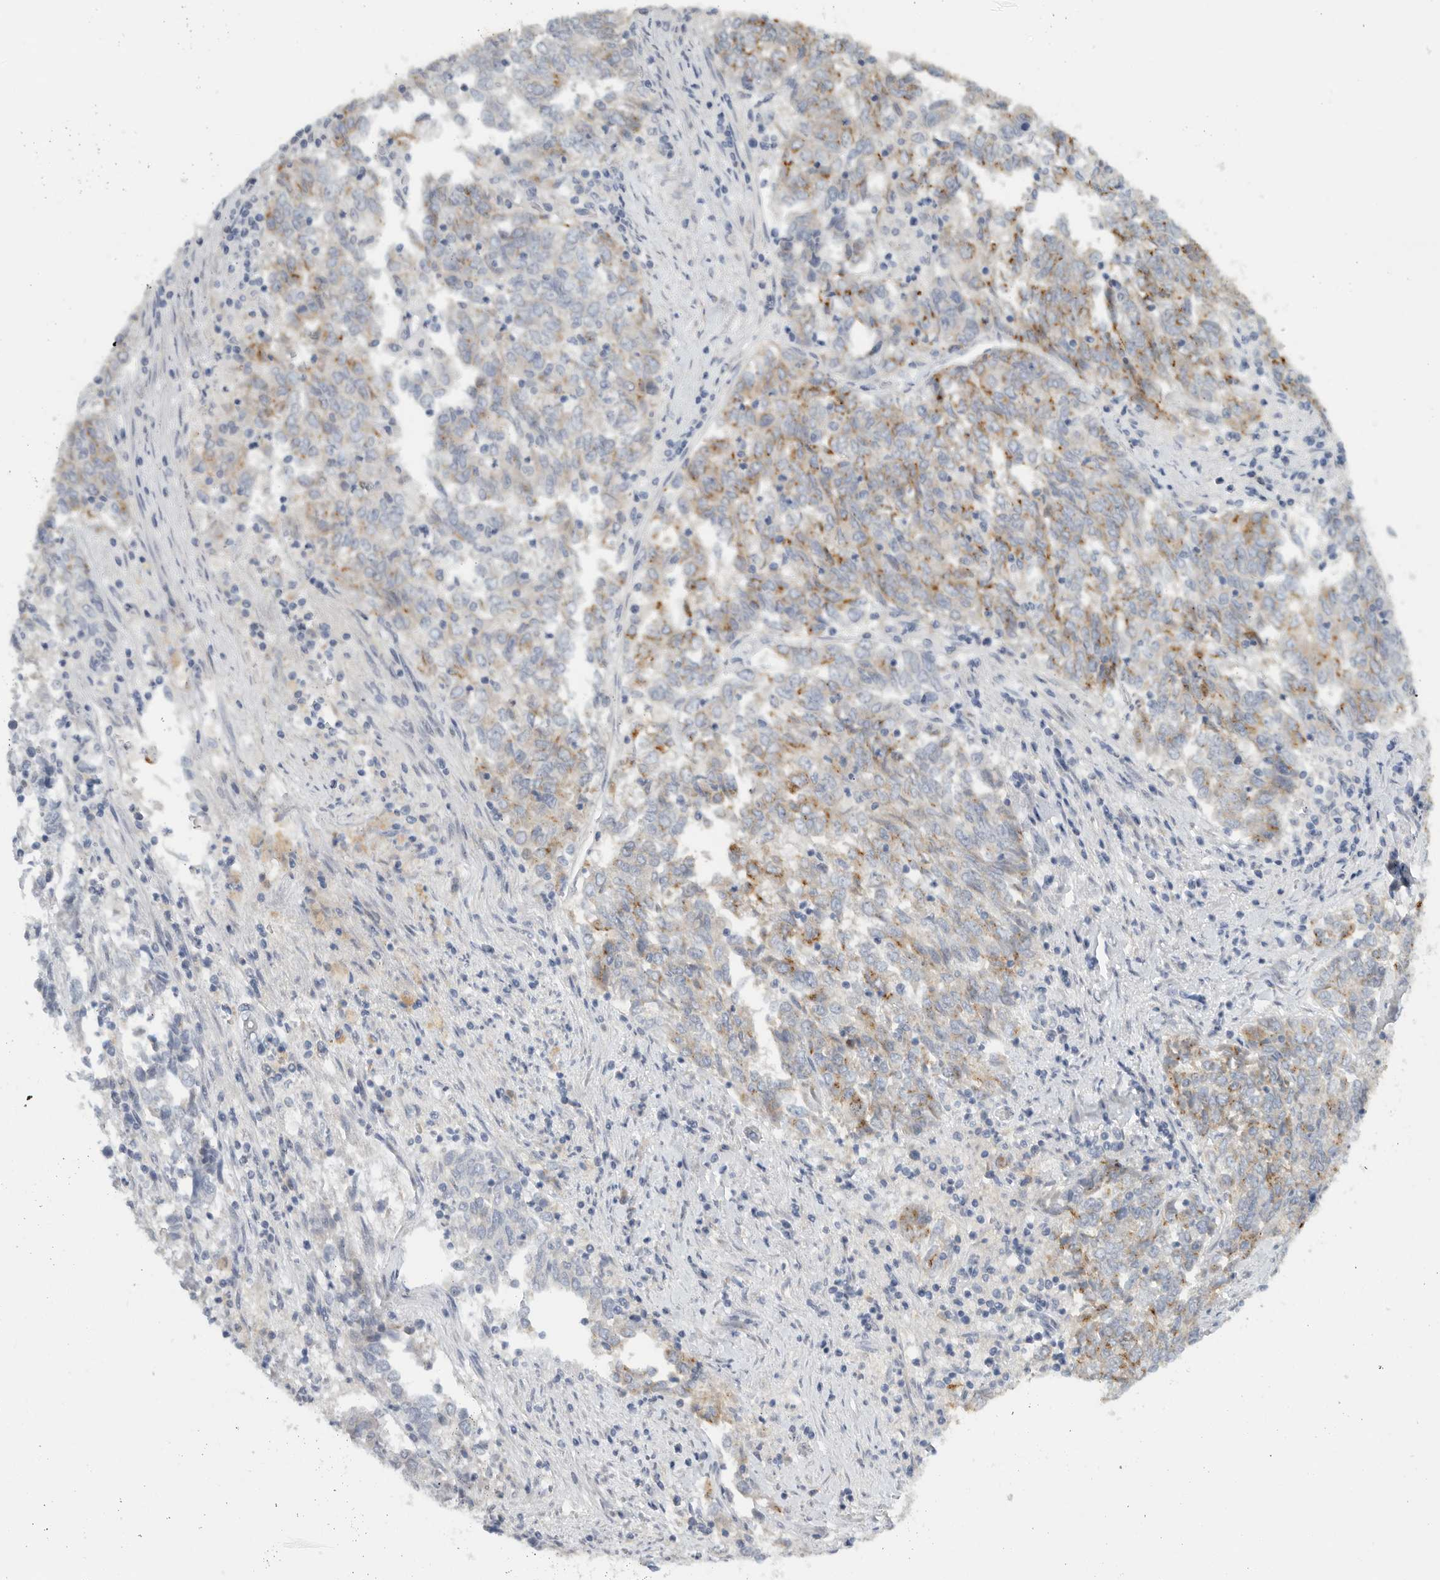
{"staining": {"intensity": "moderate", "quantity": "25%-75%", "location": "cytoplasmic/membranous"}, "tissue": "endometrial cancer", "cell_type": "Tumor cells", "image_type": "cancer", "snomed": [{"axis": "morphology", "description": "Adenocarcinoma, NOS"}, {"axis": "topography", "description": "Endometrium"}], "caption": "The photomicrograph displays staining of endometrial adenocarcinoma, revealing moderate cytoplasmic/membranous protein expression (brown color) within tumor cells.", "gene": "PAM", "patient": {"sex": "female", "age": 80}}